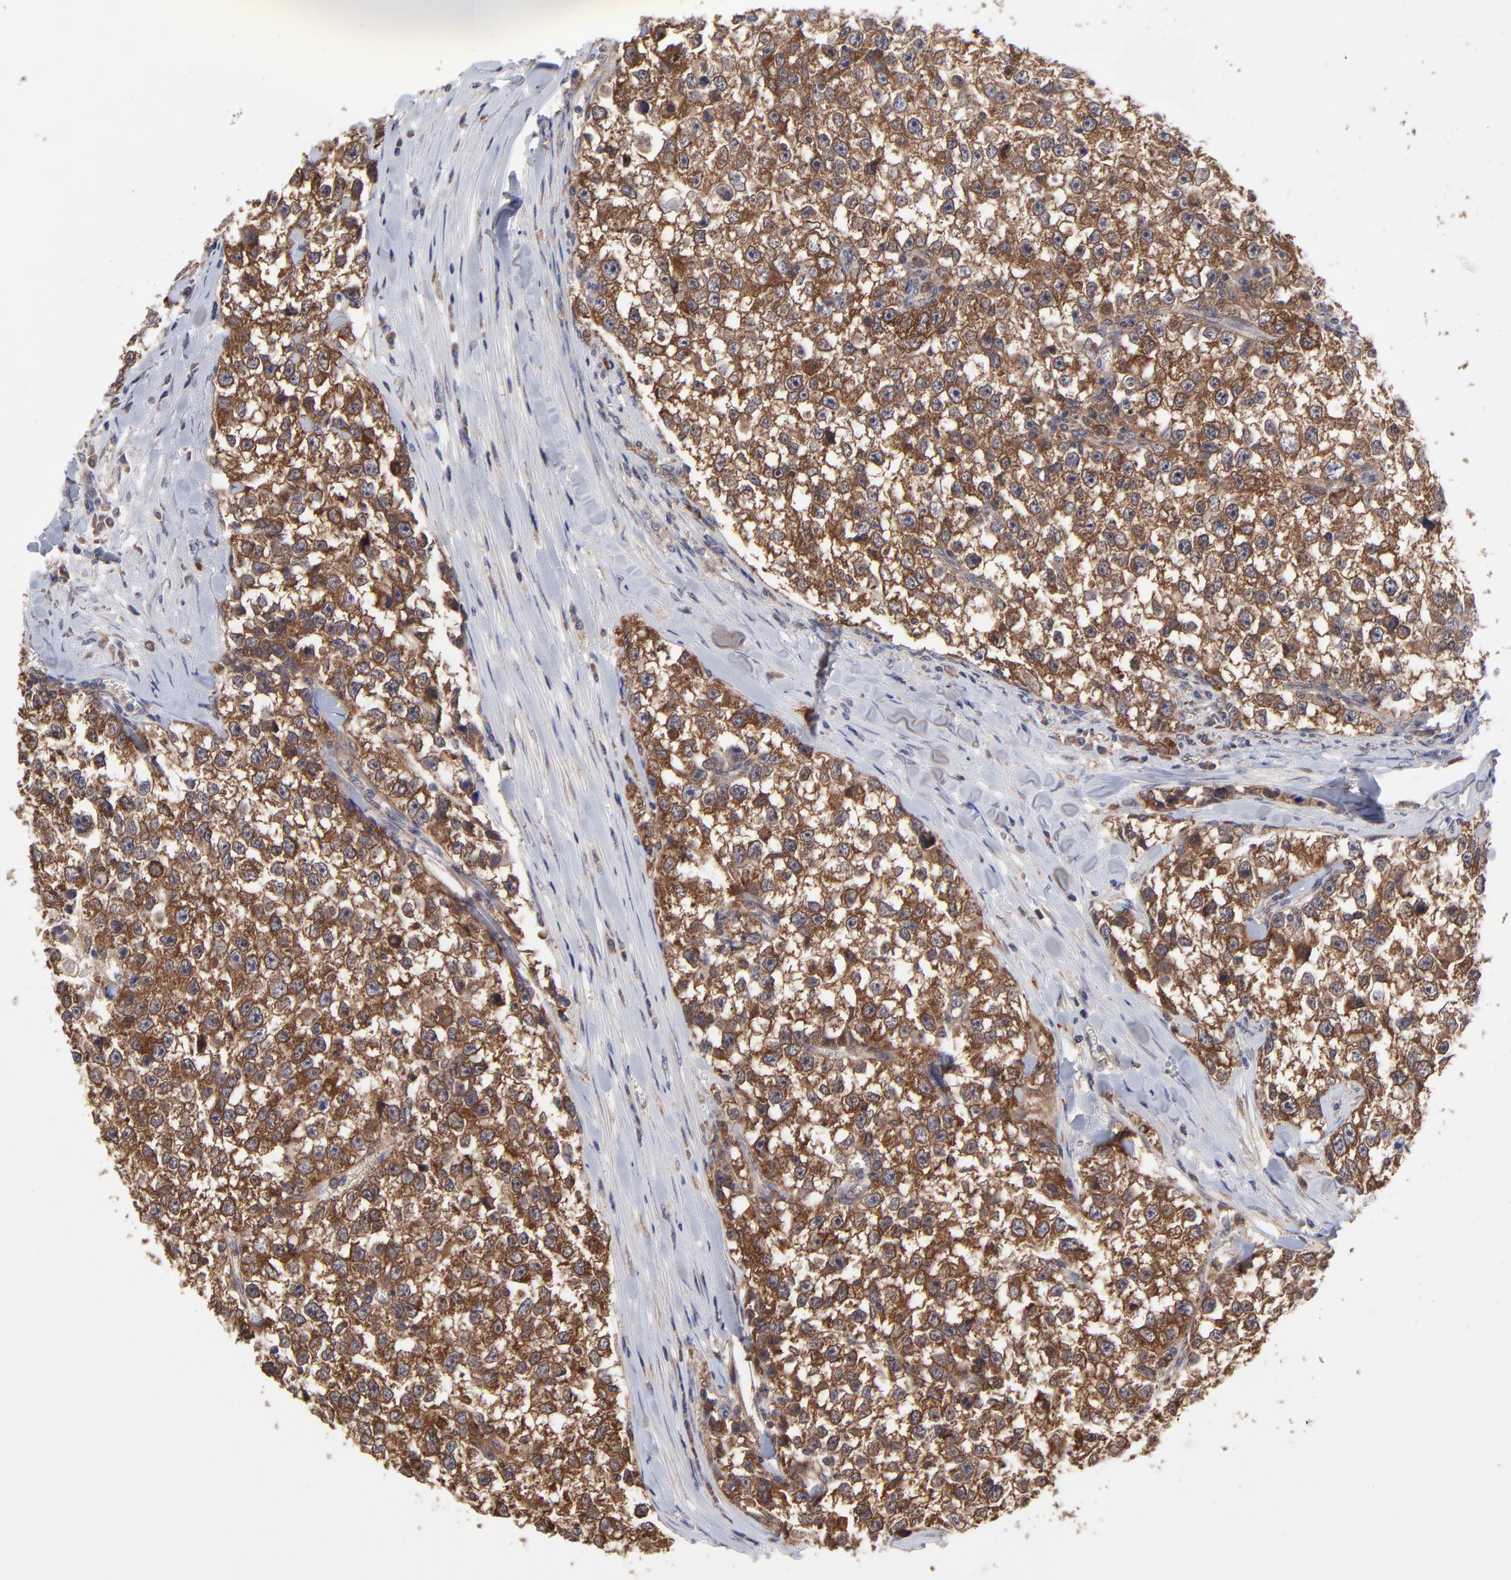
{"staining": {"intensity": "strong", "quantity": ">75%", "location": "cytoplasmic/membranous"}, "tissue": "testis cancer", "cell_type": "Tumor cells", "image_type": "cancer", "snomed": [{"axis": "morphology", "description": "Seminoma, NOS"}, {"axis": "morphology", "description": "Carcinoma, Embryonal, NOS"}, {"axis": "topography", "description": "Testis"}], "caption": "Testis cancer stained with DAB immunohistochemistry shows high levels of strong cytoplasmic/membranous positivity in about >75% of tumor cells. (DAB IHC with brightfield microscopy, high magnification).", "gene": "GART", "patient": {"sex": "male", "age": 30}}